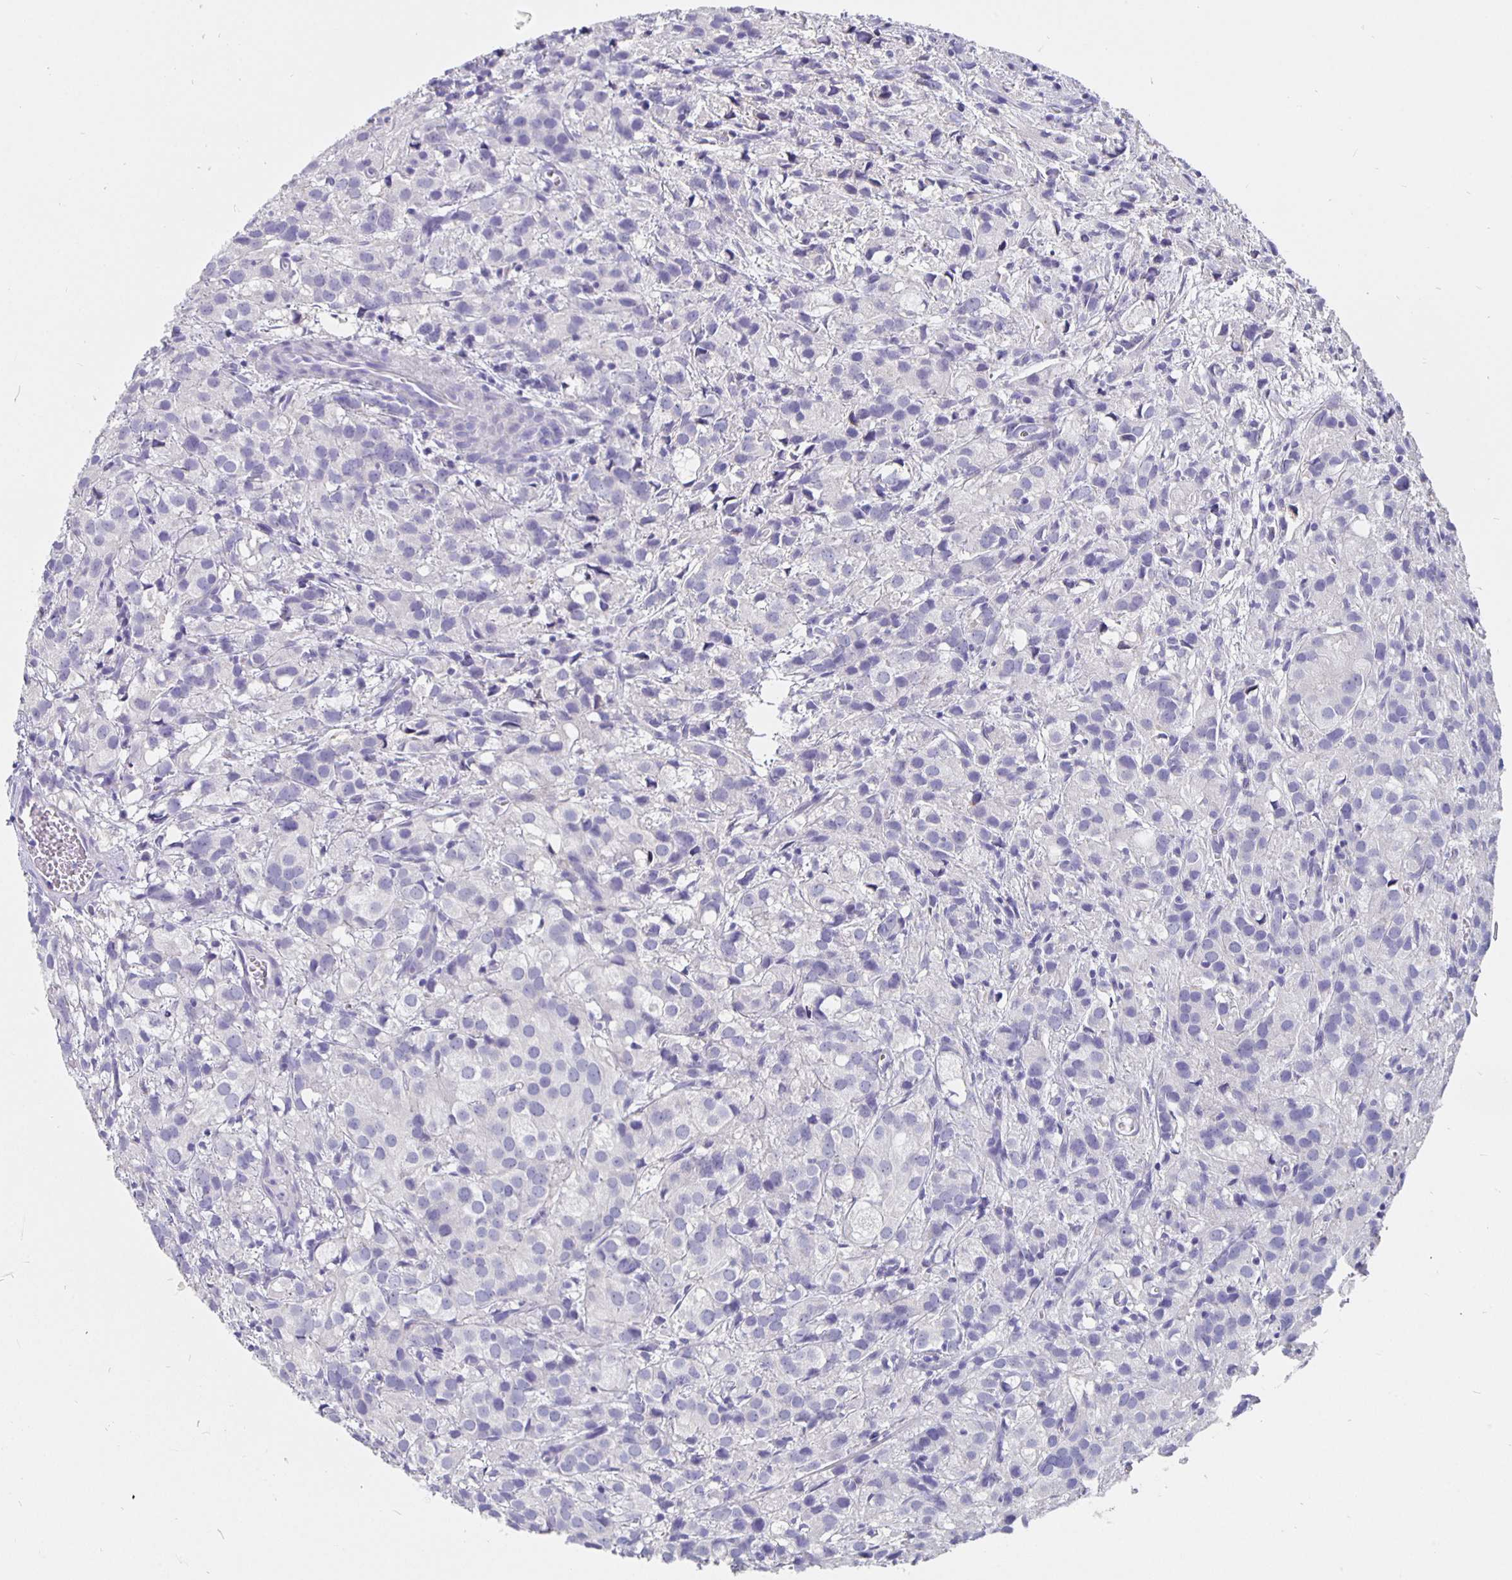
{"staining": {"intensity": "negative", "quantity": "none", "location": "none"}, "tissue": "prostate cancer", "cell_type": "Tumor cells", "image_type": "cancer", "snomed": [{"axis": "morphology", "description": "Adenocarcinoma, High grade"}, {"axis": "topography", "description": "Prostate"}], "caption": "Immunohistochemistry histopathology image of human prostate high-grade adenocarcinoma stained for a protein (brown), which displays no staining in tumor cells. (DAB IHC with hematoxylin counter stain).", "gene": "CFAP74", "patient": {"sex": "male", "age": 86}}